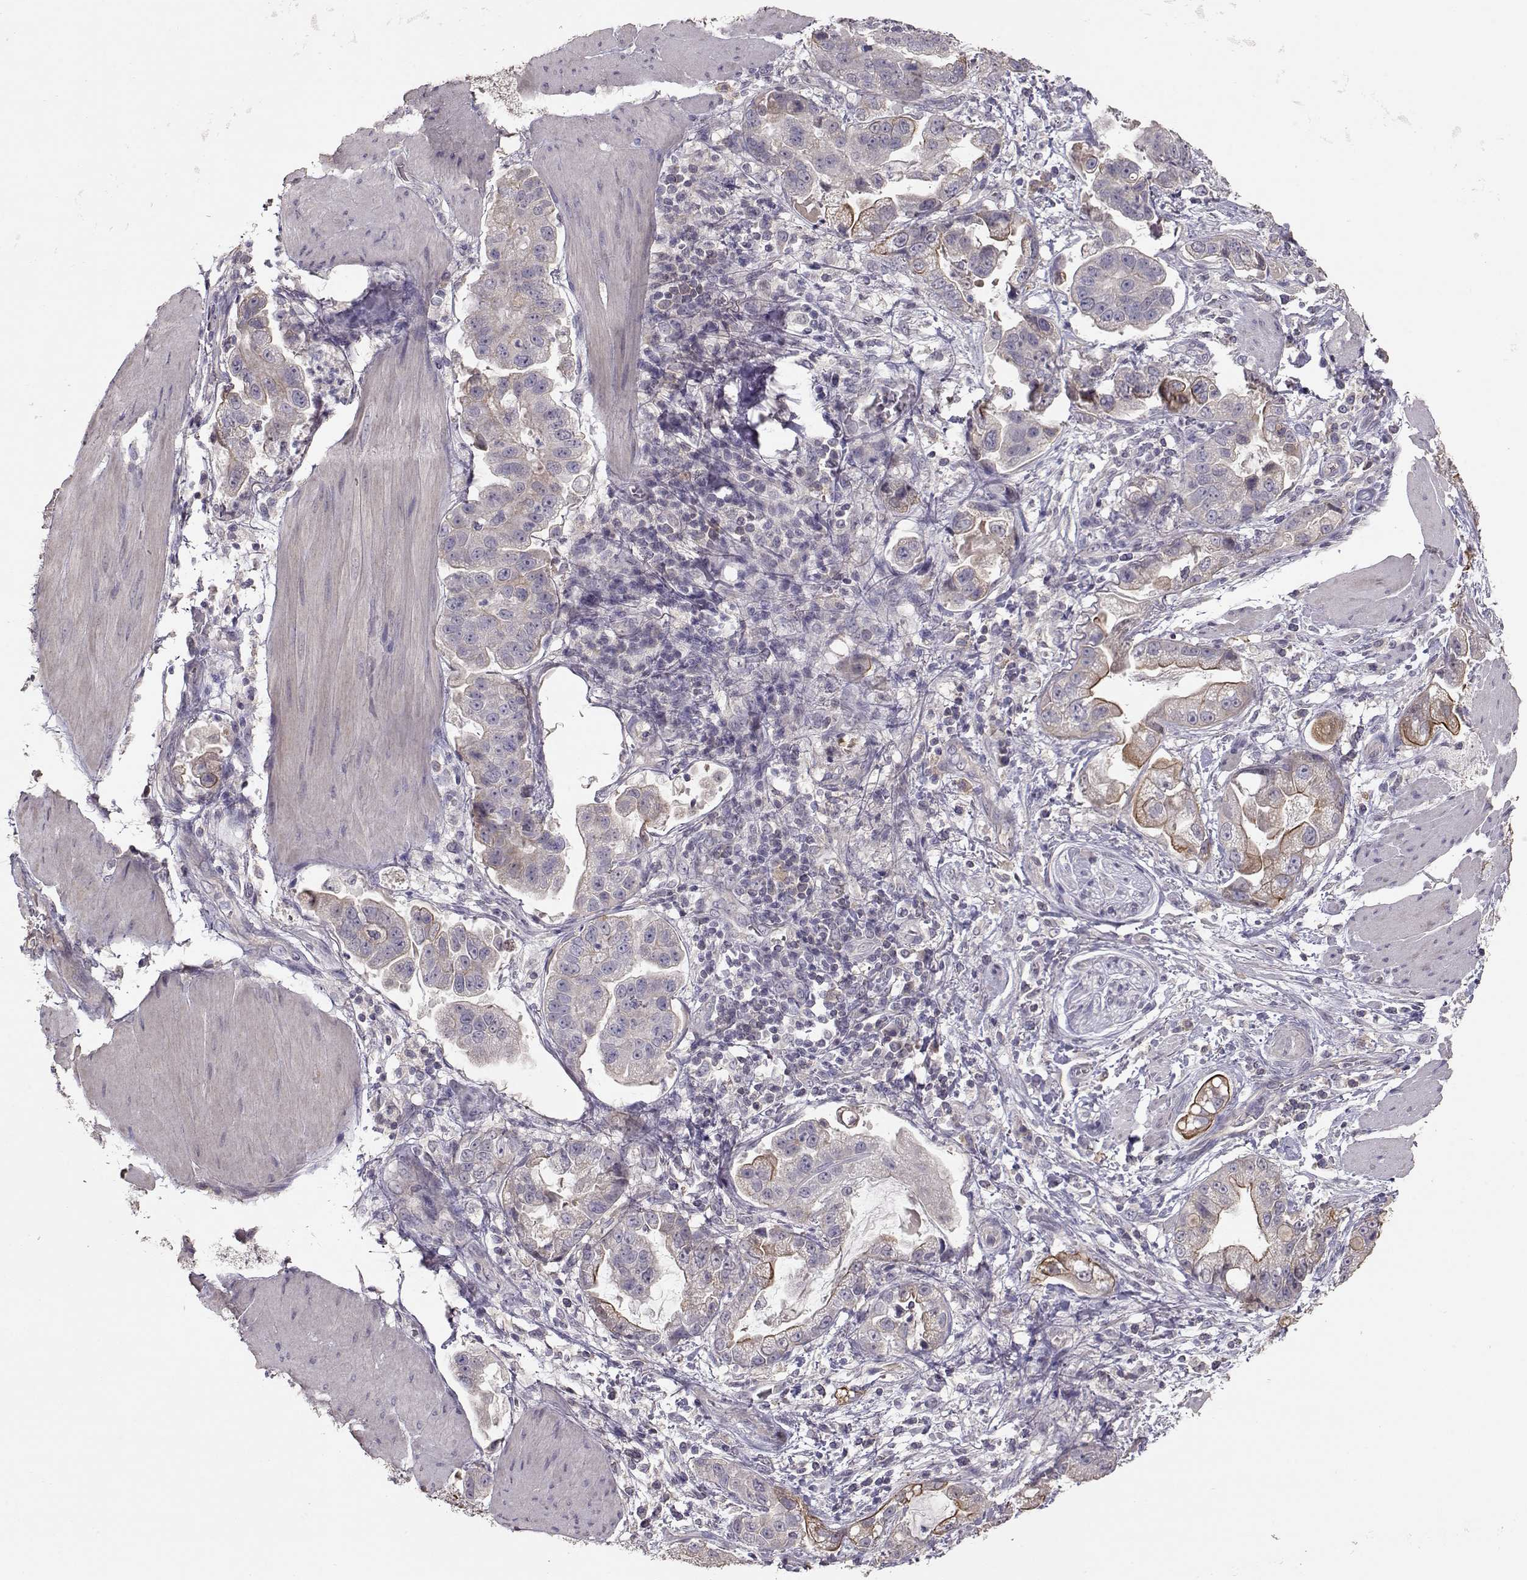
{"staining": {"intensity": "moderate", "quantity": "25%-75%", "location": "cytoplasmic/membranous"}, "tissue": "stomach cancer", "cell_type": "Tumor cells", "image_type": "cancer", "snomed": [{"axis": "morphology", "description": "Adenocarcinoma, NOS"}, {"axis": "topography", "description": "Stomach"}], "caption": "Immunohistochemical staining of stomach cancer exhibits moderate cytoplasmic/membranous protein staining in about 25%-75% of tumor cells.", "gene": "PMCH", "patient": {"sex": "male", "age": 59}}